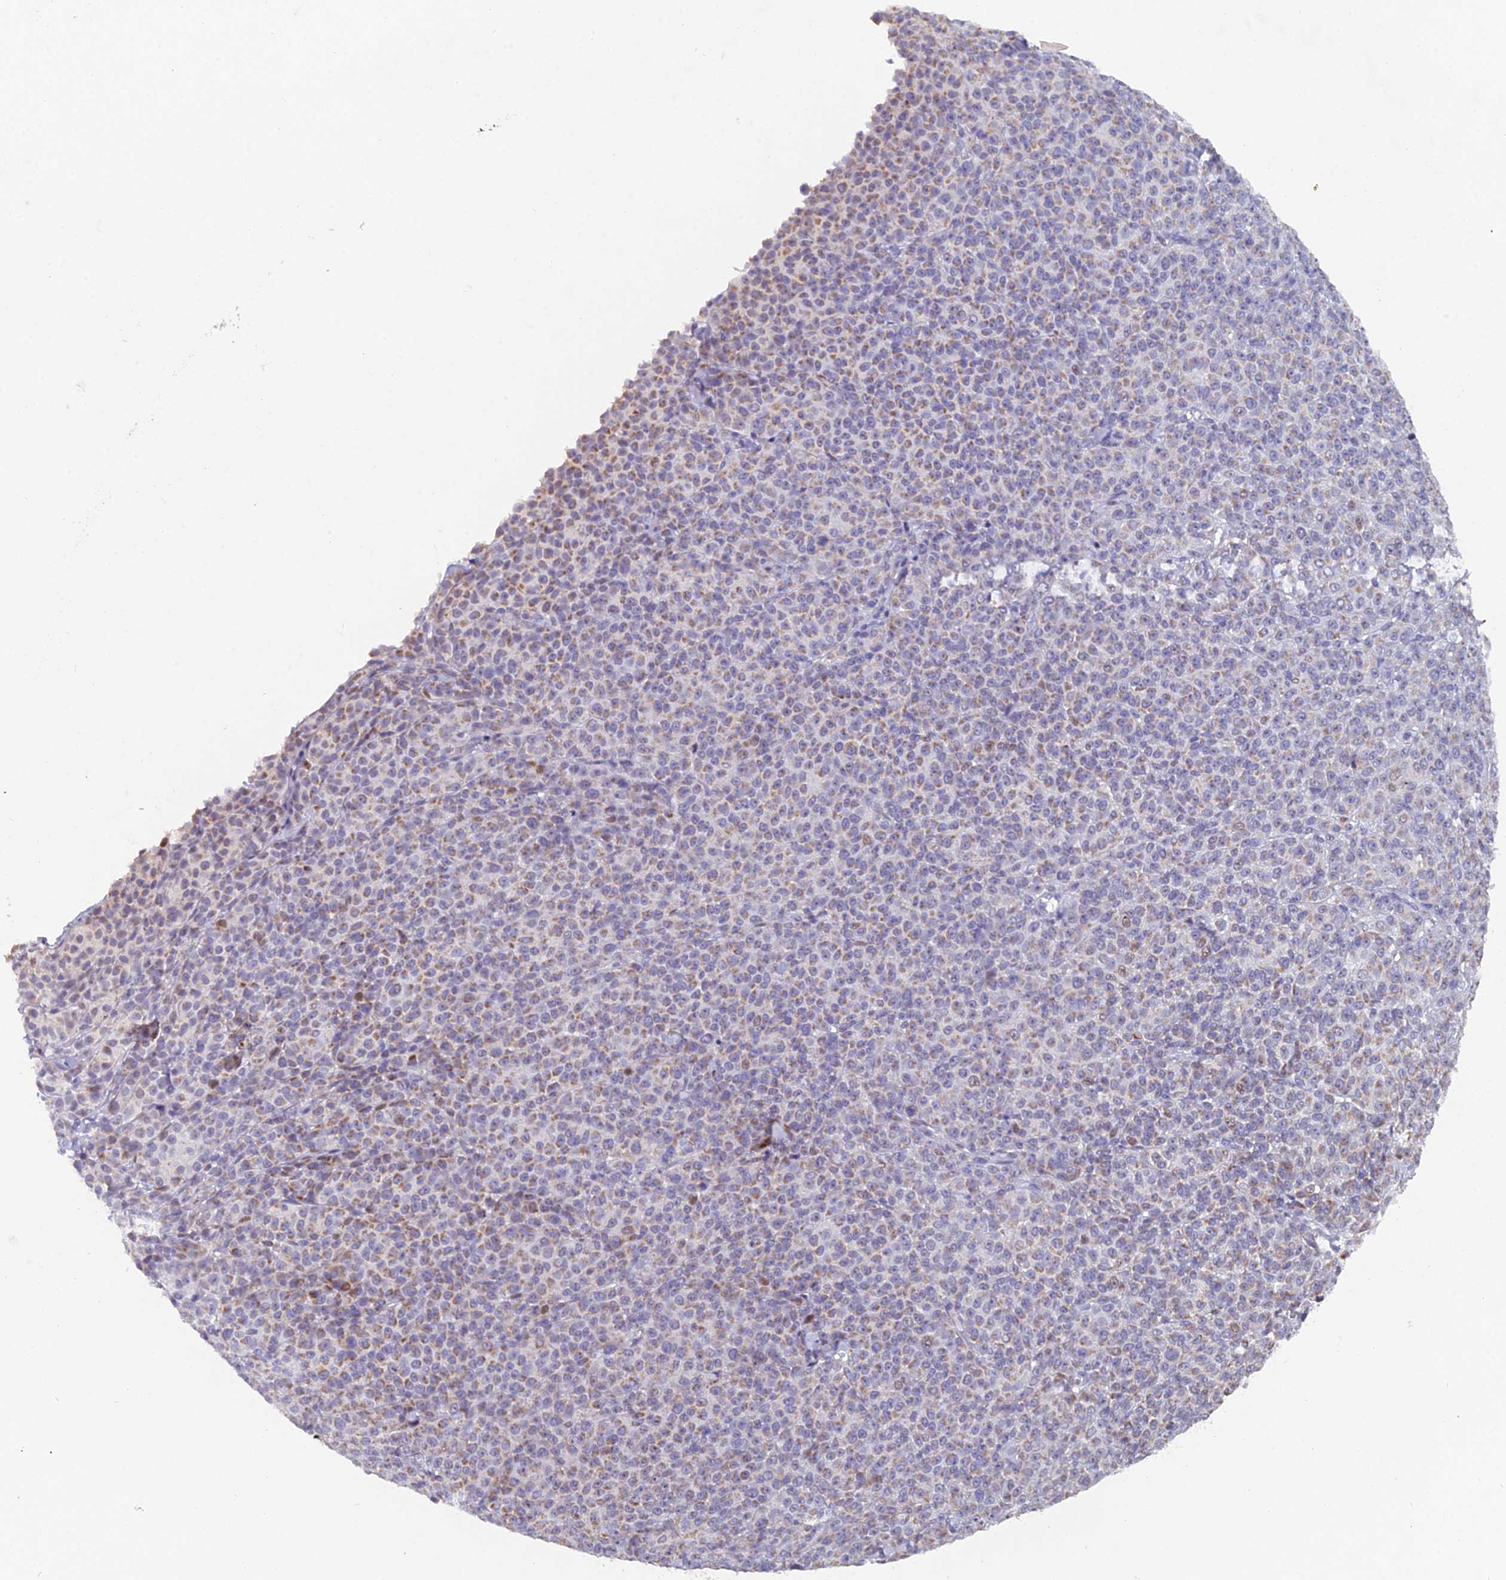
{"staining": {"intensity": "weak", "quantity": "25%-75%", "location": "cytoplasmic/membranous"}, "tissue": "melanoma", "cell_type": "Tumor cells", "image_type": "cancer", "snomed": [{"axis": "morphology", "description": "Normal tissue, NOS"}, {"axis": "morphology", "description": "Malignant melanoma, NOS"}, {"axis": "topography", "description": "Skin"}], "caption": "Immunohistochemistry histopathology image of neoplastic tissue: melanoma stained using IHC exhibits low levels of weak protein expression localized specifically in the cytoplasmic/membranous of tumor cells, appearing as a cytoplasmic/membranous brown color.", "gene": "XKR9", "patient": {"sex": "female", "age": 34}}